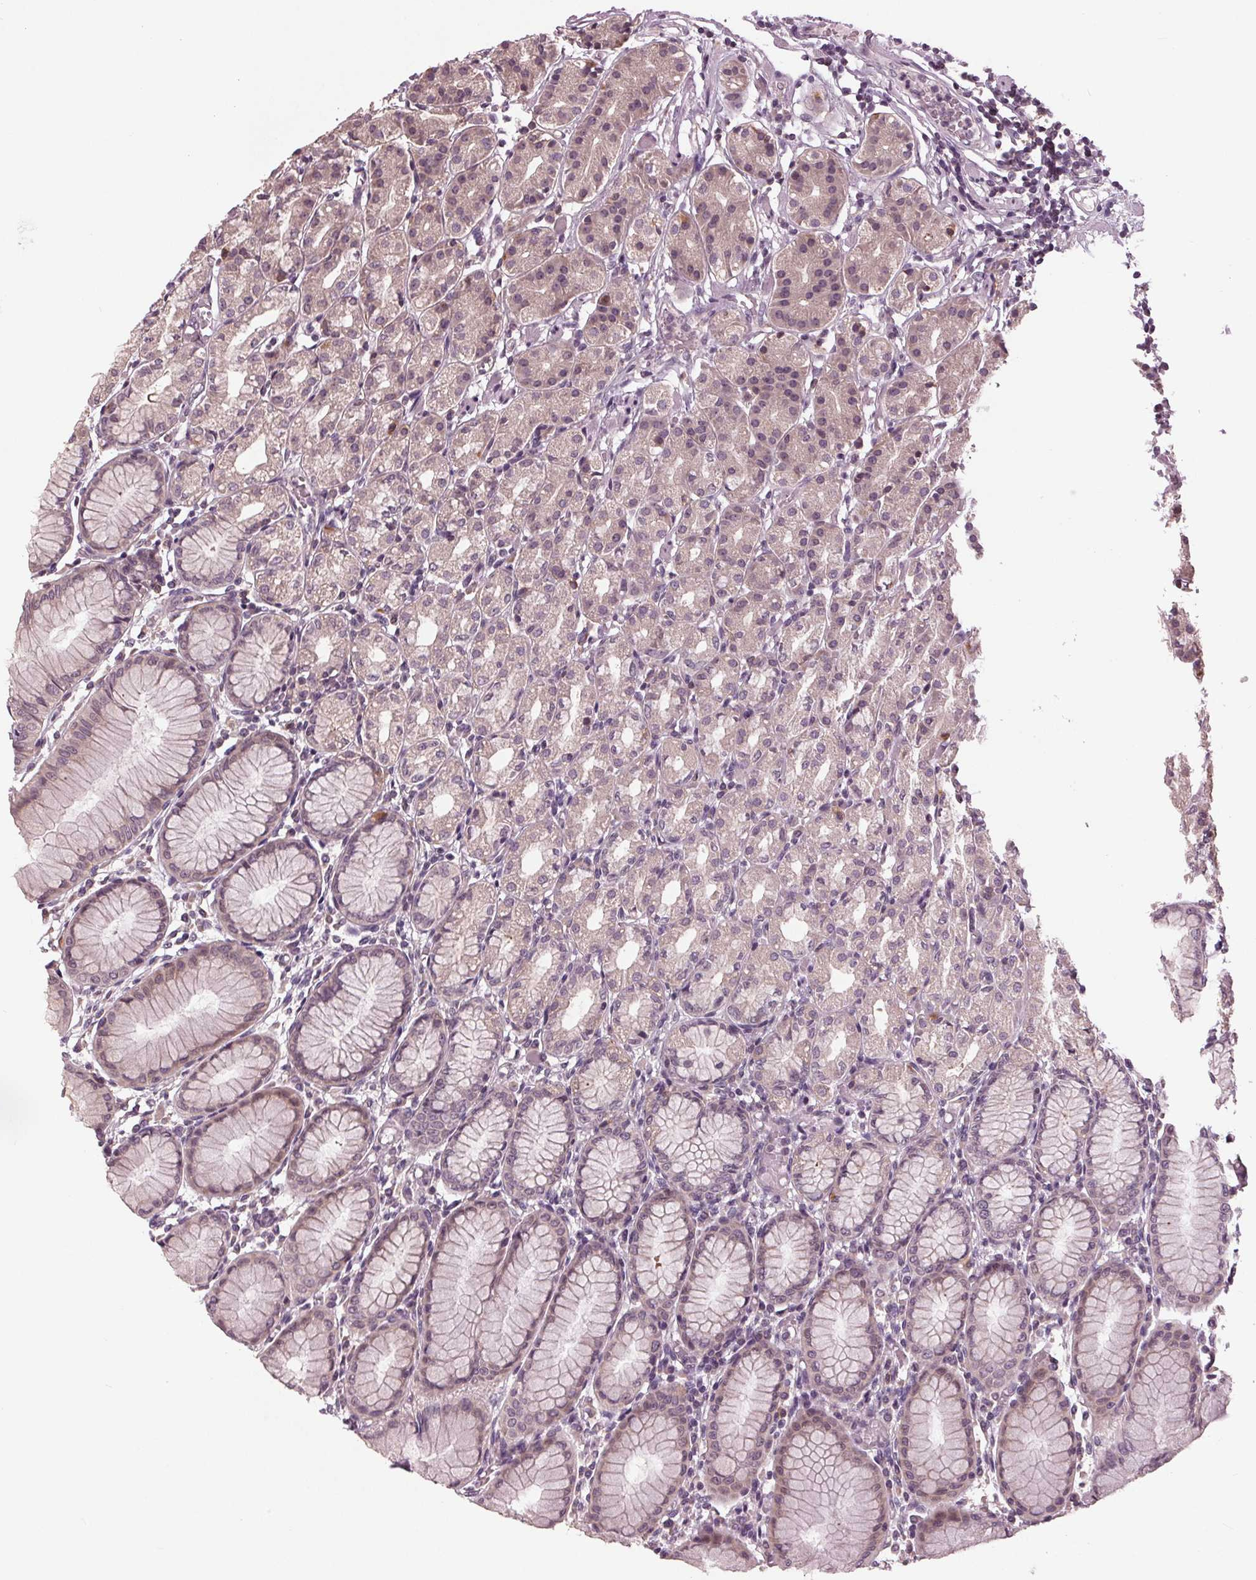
{"staining": {"intensity": "weak", "quantity": "<25%", "location": "cytoplasmic/membranous"}, "tissue": "stomach", "cell_type": "Glandular cells", "image_type": "normal", "snomed": [{"axis": "morphology", "description": "Normal tissue, NOS"}, {"axis": "topography", "description": "Stomach"}], "caption": "Immunohistochemical staining of unremarkable stomach exhibits no significant staining in glandular cells. The staining is performed using DAB (3,3'-diaminobenzidine) brown chromogen with nuclei counter-stained in using hematoxylin.", "gene": "SIGLEC6", "patient": {"sex": "female", "age": 57}}